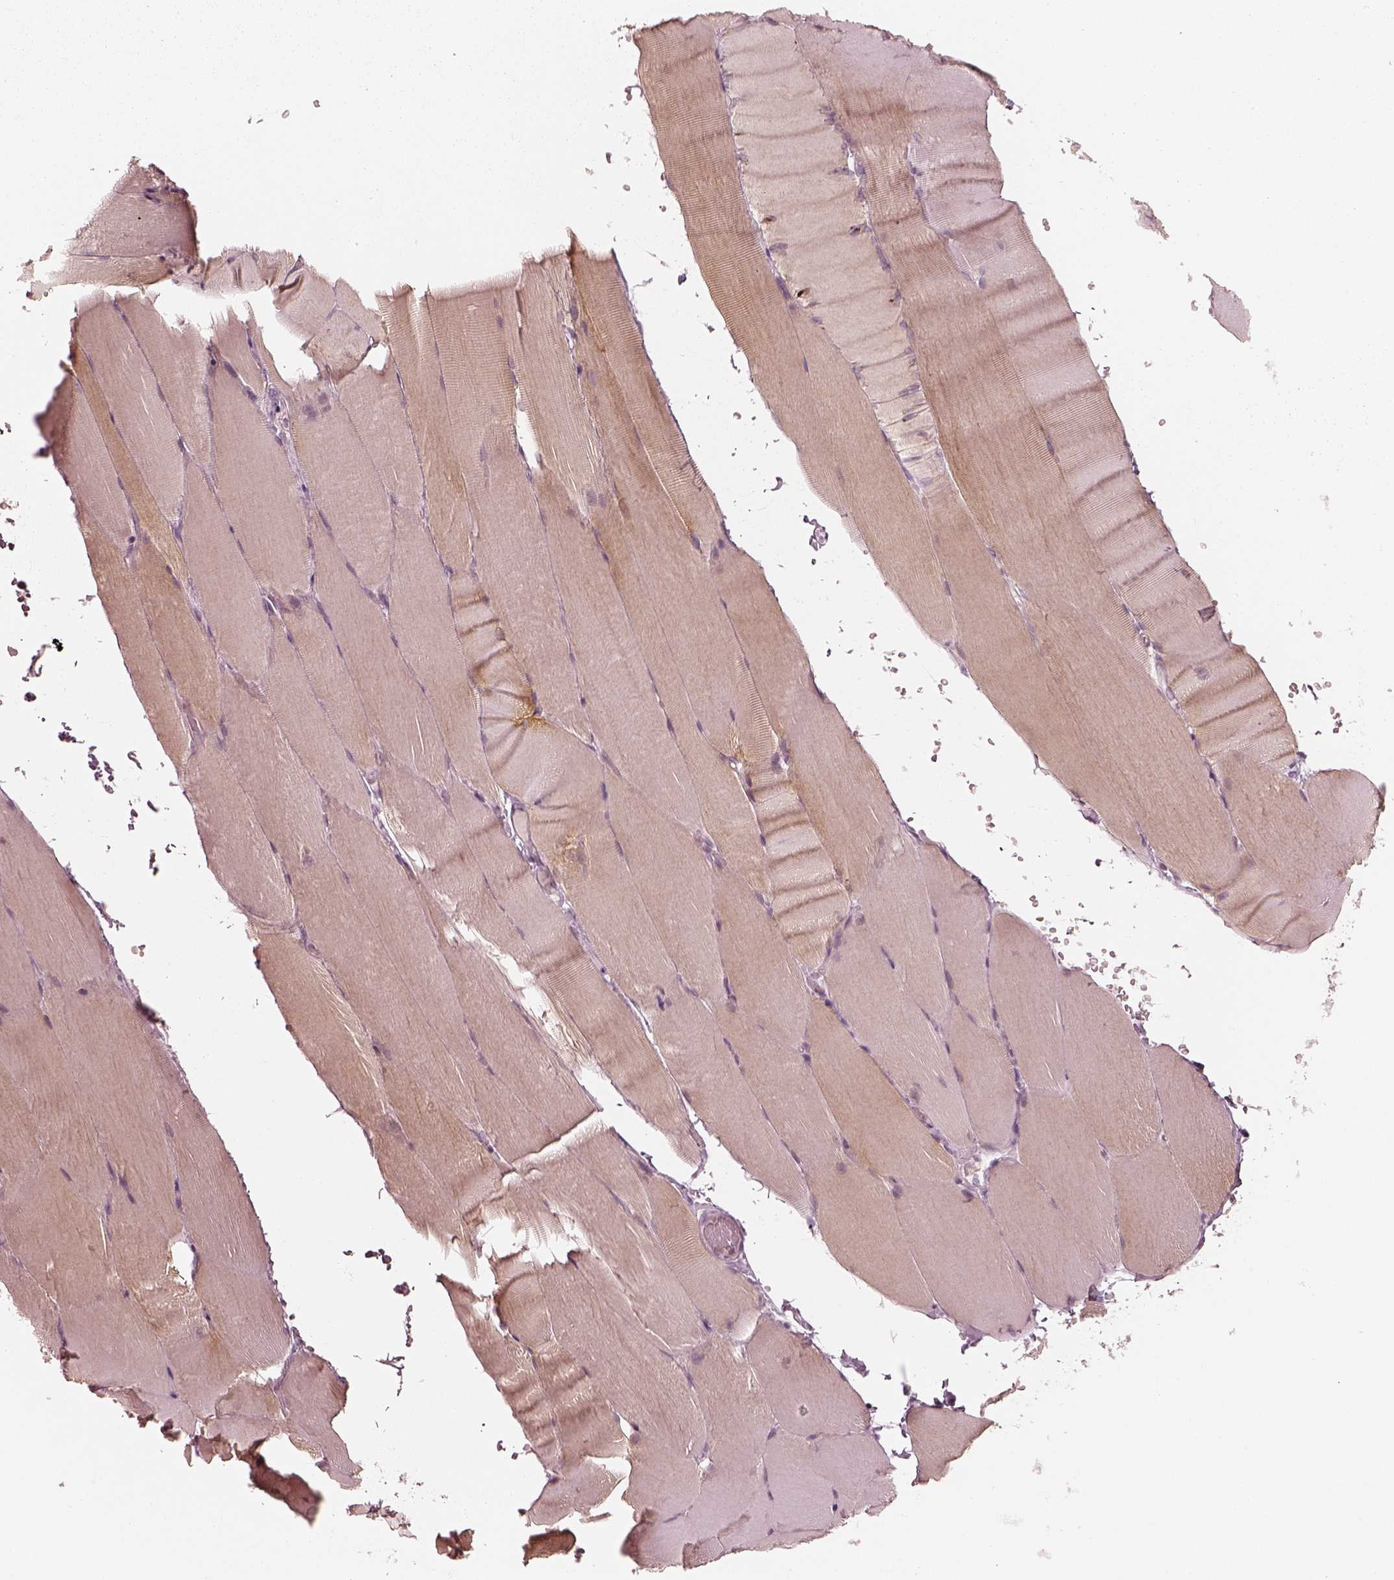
{"staining": {"intensity": "weak", "quantity": "<25%", "location": "cytoplasmic/membranous"}, "tissue": "skeletal muscle", "cell_type": "Myocytes", "image_type": "normal", "snomed": [{"axis": "morphology", "description": "Normal tissue, NOS"}, {"axis": "topography", "description": "Skeletal muscle"}], "caption": "This is an immunohistochemistry image of benign human skeletal muscle. There is no staining in myocytes.", "gene": "ACACB", "patient": {"sex": "female", "age": 37}}